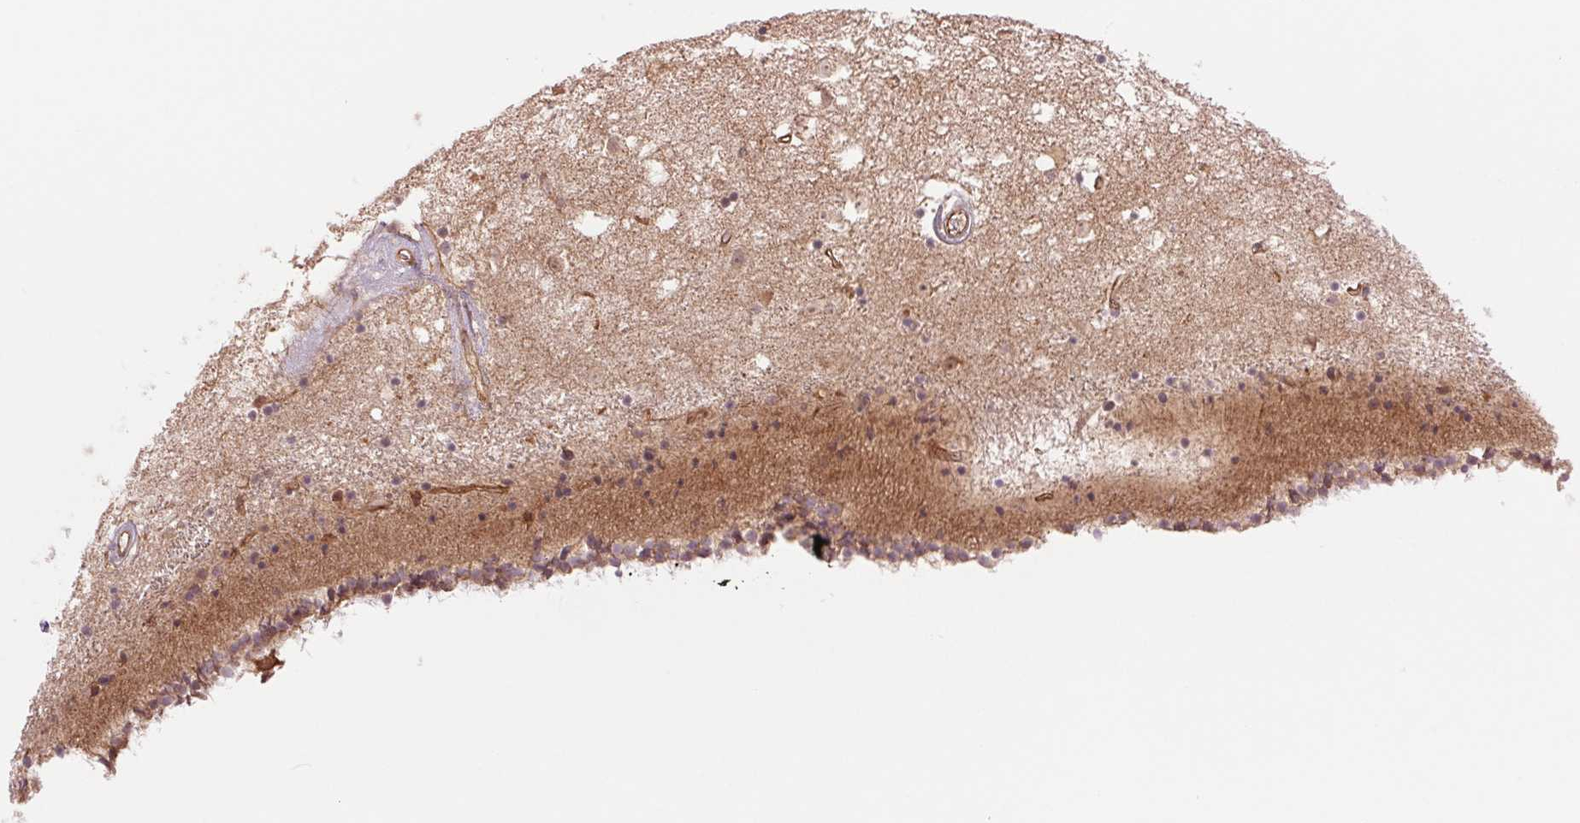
{"staining": {"intensity": "weak", "quantity": ">75%", "location": "cytoplasmic/membranous"}, "tissue": "caudate", "cell_type": "Glial cells", "image_type": "normal", "snomed": [{"axis": "morphology", "description": "Normal tissue, NOS"}, {"axis": "topography", "description": "Lateral ventricle wall"}], "caption": "High-magnification brightfield microscopy of benign caudate stained with DAB (3,3'-diaminobenzidine) (brown) and counterstained with hematoxylin (blue). glial cells exhibit weak cytoplasmic/membranous positivity is appreciated in approximately>75% of cells. (DAB = brown stain, brightfield microscopy at high magnification).", "gene": "STARD7", "patient": {"sex": "female", "age": 71}}